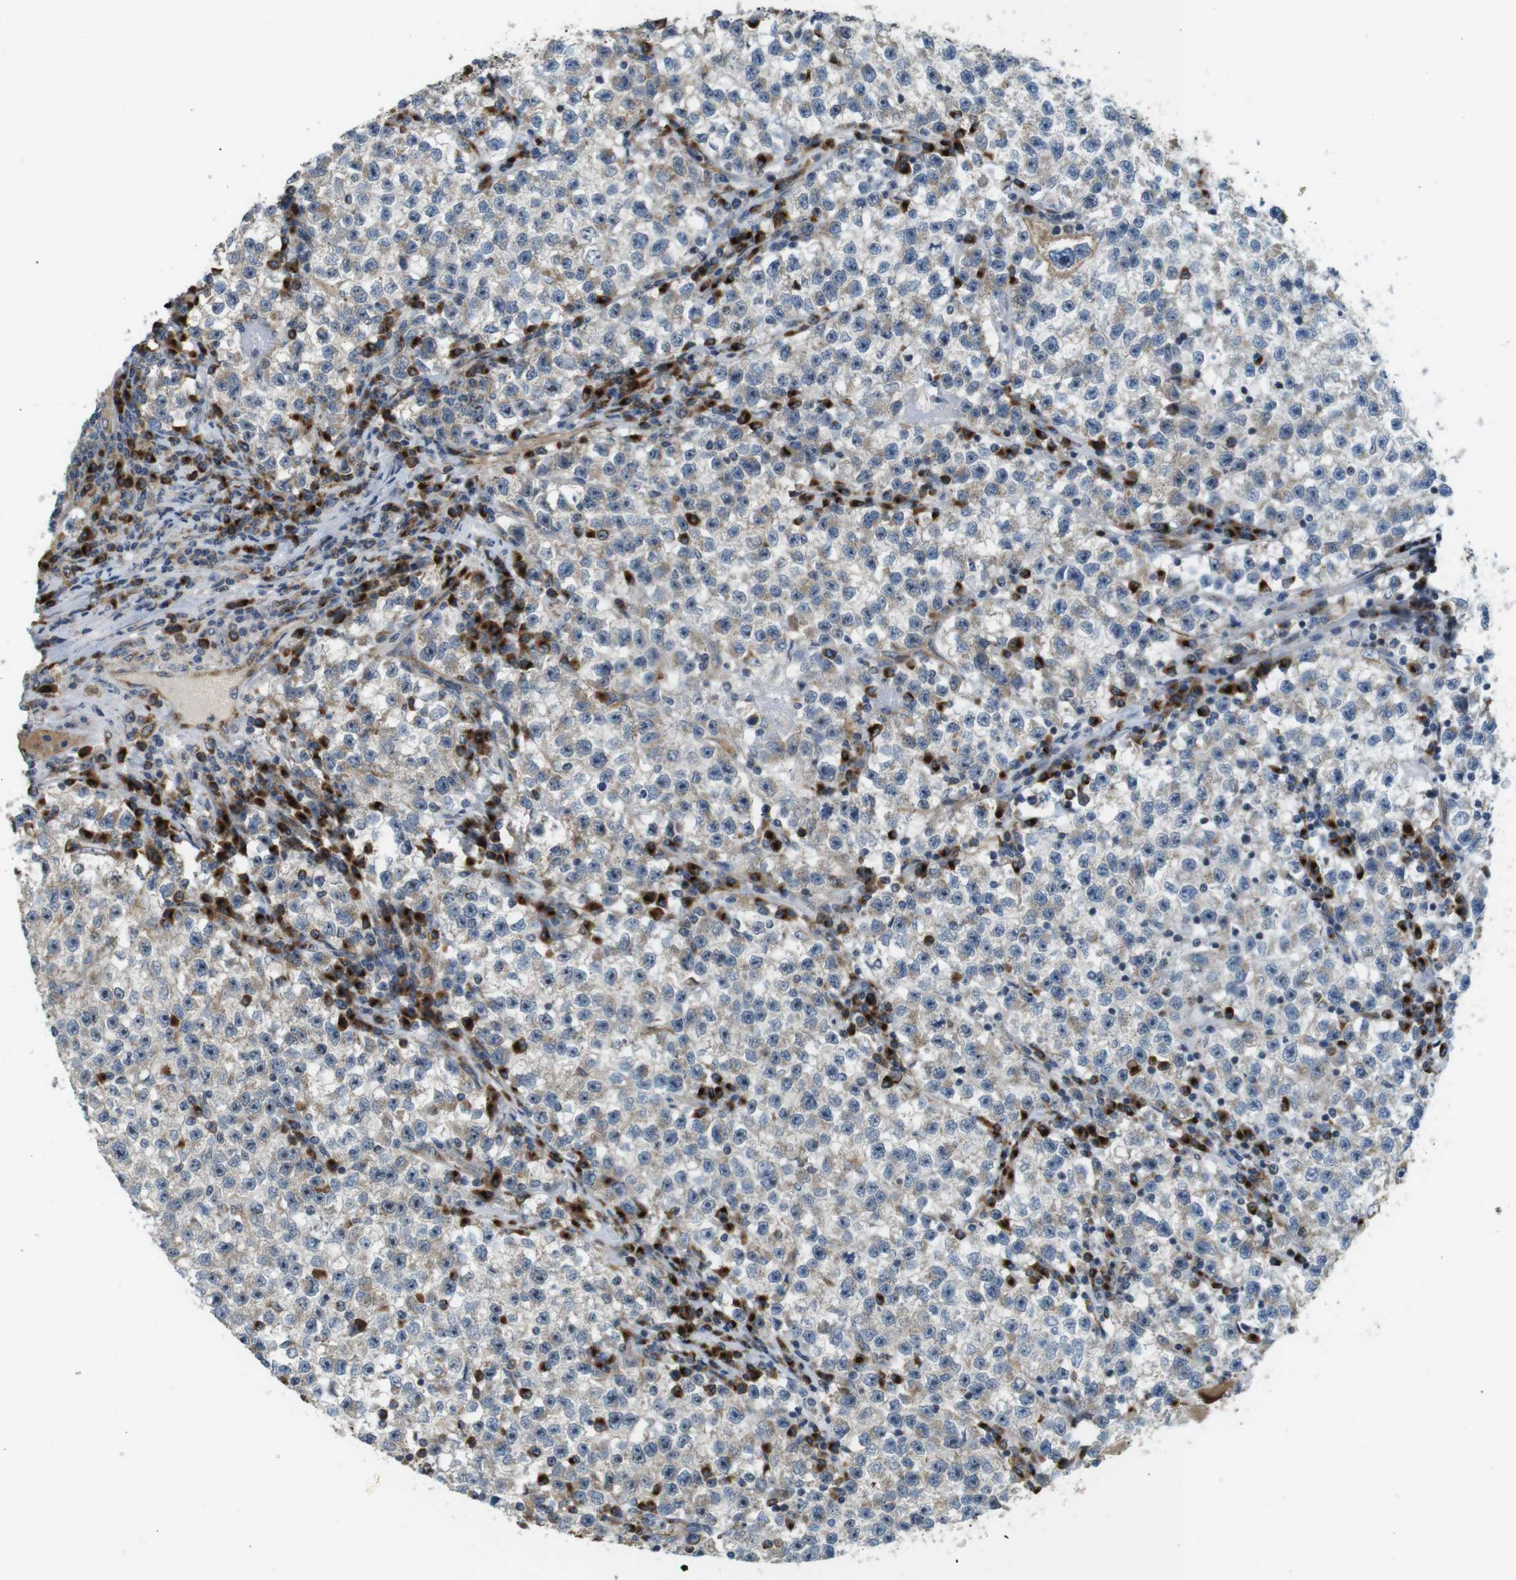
{"staining": {"intensity": "negative", "quantity": "none", "location": "none"}, "tissue": "testis cancer", "cell_type": "Tumor cells", "image_type": "cancer", "snomed": [{"axis": "morphology", "description": "Seminoma, NOS"}, {"axis": "topography", "description": "Testis"}], "caption": "This is a histopathology image of immunohistochemistry (IHC) staining of testis cancer (seminoma), which shows no staining in tumor cells.", "gene": "TMEM143", "patient": {"sex": "male", "age": 22}}